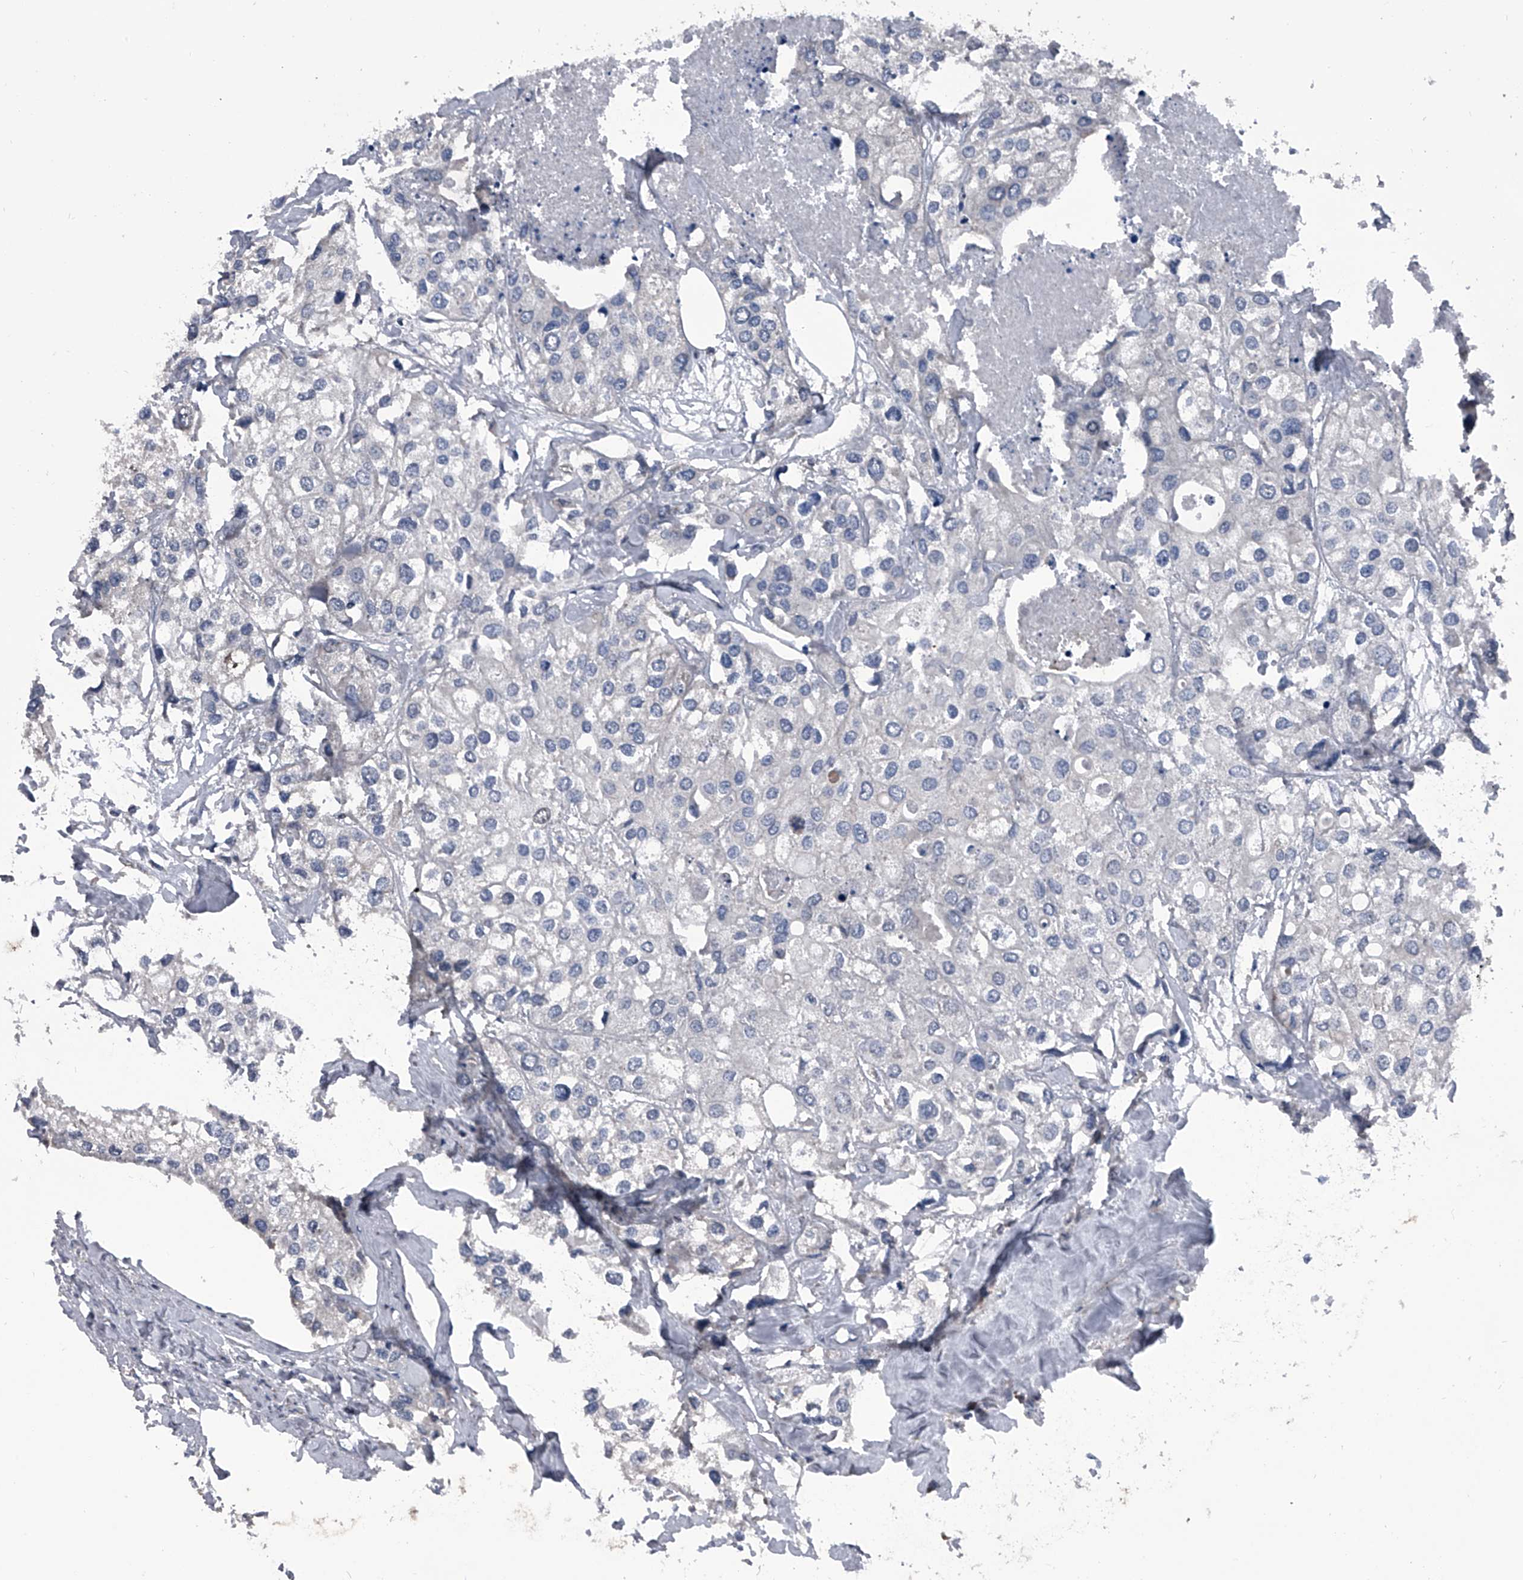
{"staining": {"intensity": "negative", "quantity": "none", "location": "none"}, "tissue": "urothelial cancer", "cell_type": "Tumor cells", "image_type": "cancer", "snomed": [{"axis": "morphology", "description": "Urothelial carcinoma, High grade"}, {"axis": "topography", "description": "Urinary bladder"}], "caption": "Tumor cells are negative for protein expression in human high-grade urothelial carcinoma. (Brightfield microscopy of DAB immunohistochemistry at high magnification).", "gene": "PIP5K1A", "patient": {"sex": "male", "age": 64}}